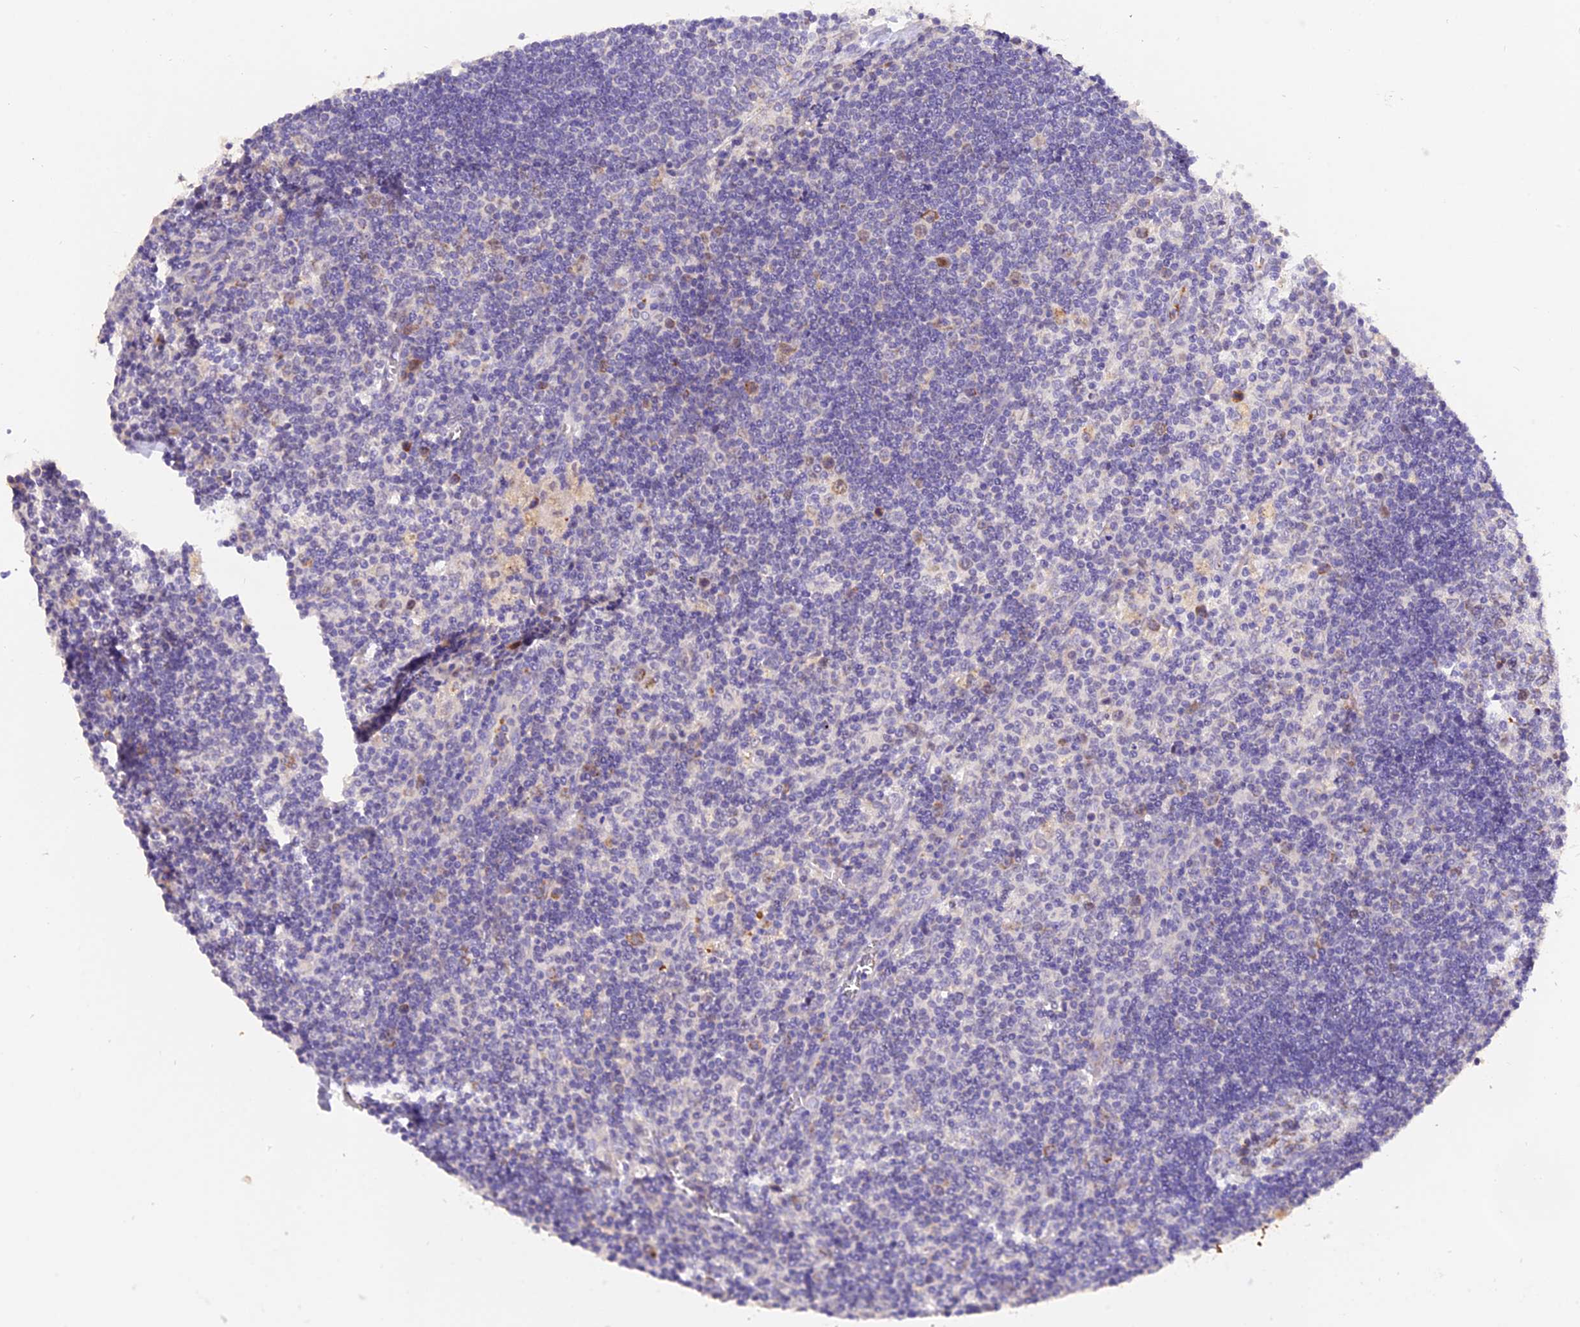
{"staining": {"intensity": "moderate", "quantity": "<25%", "location": "cytoplasmic/membranous,nuclear"}, "tissue": "lymph node", "cell_type": "Germinal center cells", "image_type": "normal", "snomed": [{"axis": "morphology", "description": "Normal tissue, NOS"}, {"axis": "topography", "description": "Lymph node"}], "caption": "Immunohistochemistry (IHC) (DAB) staining of benign human lymph node demonstrates moderate cytoplasmic/membranous,nuclear protein expression in about <25% of germinal center cells. Ihc stains the protein in brown and the nuclei are stained blue.", "gene": "PKIA", "patient": {"sex": "male", "age": 58}}